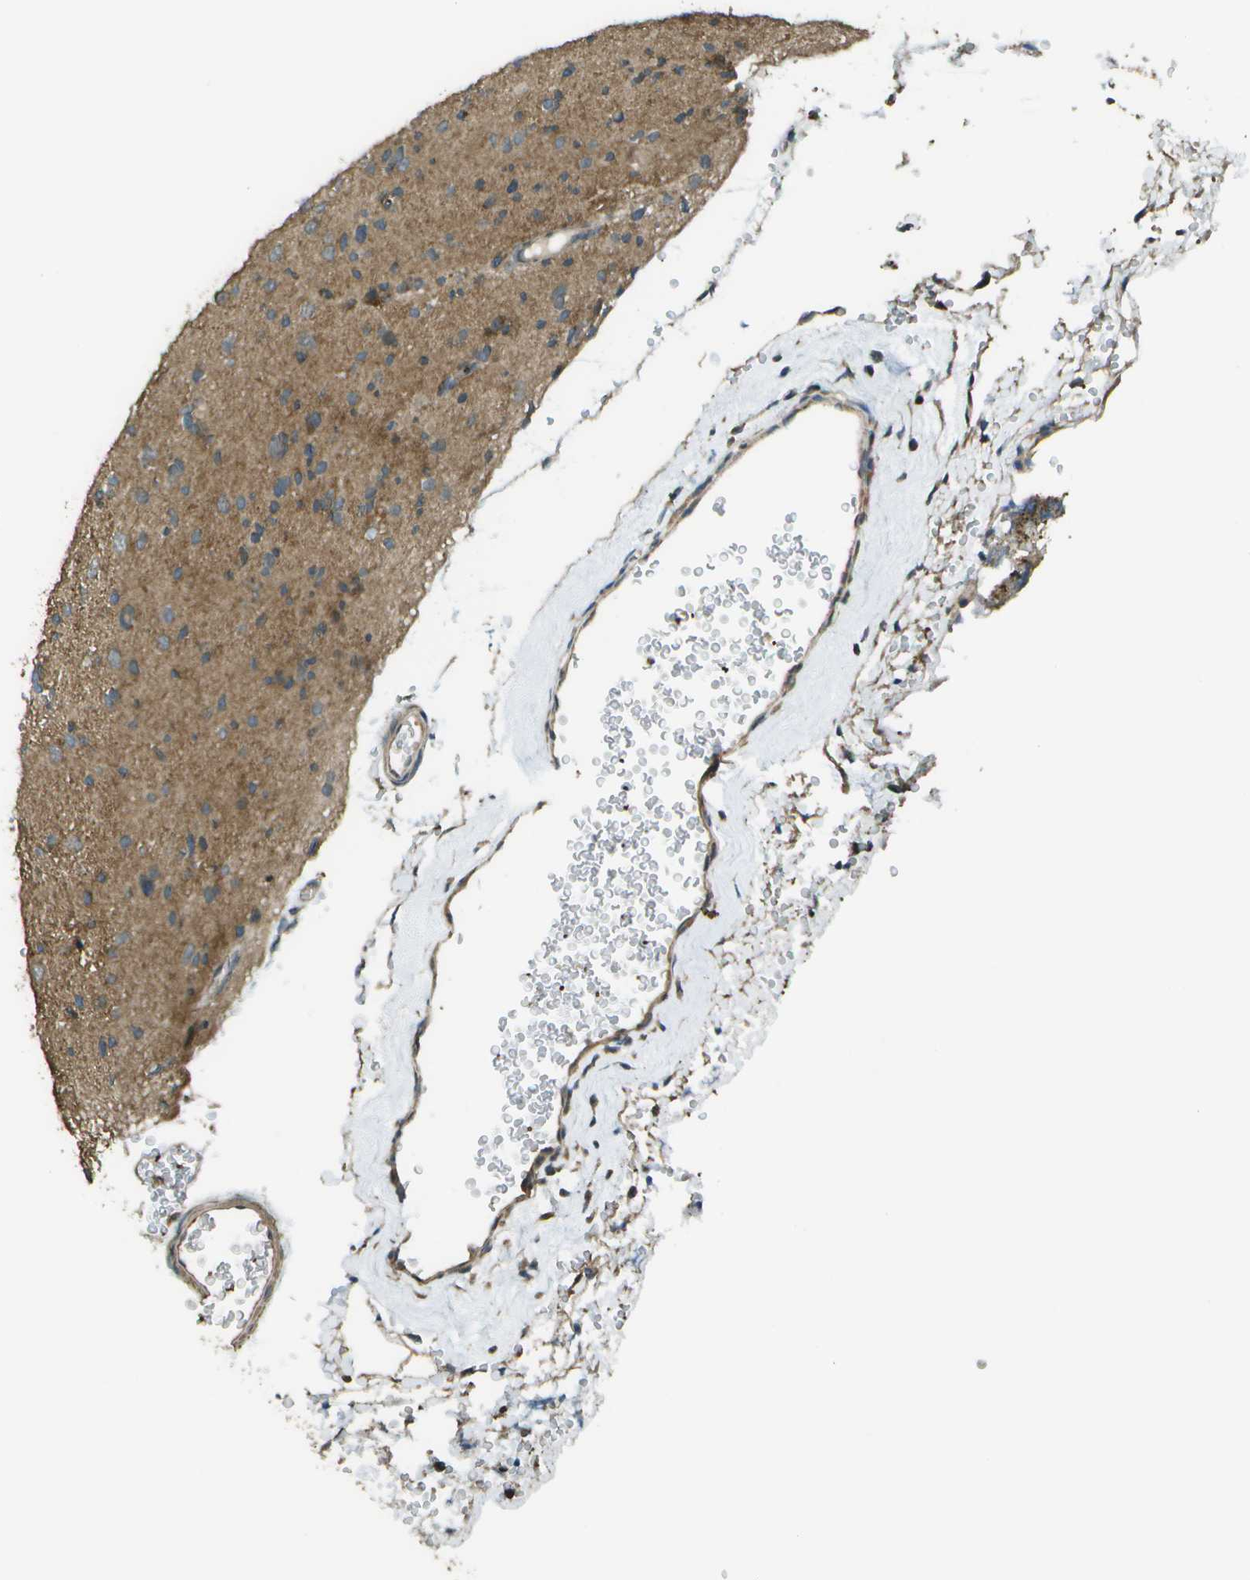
{"staining": {"intensity": "moderate", "quantity": ">75%", "location": "cytoplasmic/membranous"}, "tissue": "glioma", "cell_type": "Tumor cells", "image_type": "cancer", "snomed": [{"axis": "morphology", "description": "Glioma, malignant, Low grade"}, {"axis": "topography", "description": "Brain"}], "caption": "The micrograph demonstrates immunohistochemical staining of low-grade glioma (malignant). There is moderate cytoplasmic/membranous expression is seen in approximately >75% of tumor cells.", "gene": "PLPBP", "patient": {"sex": "female", "age": 22}}